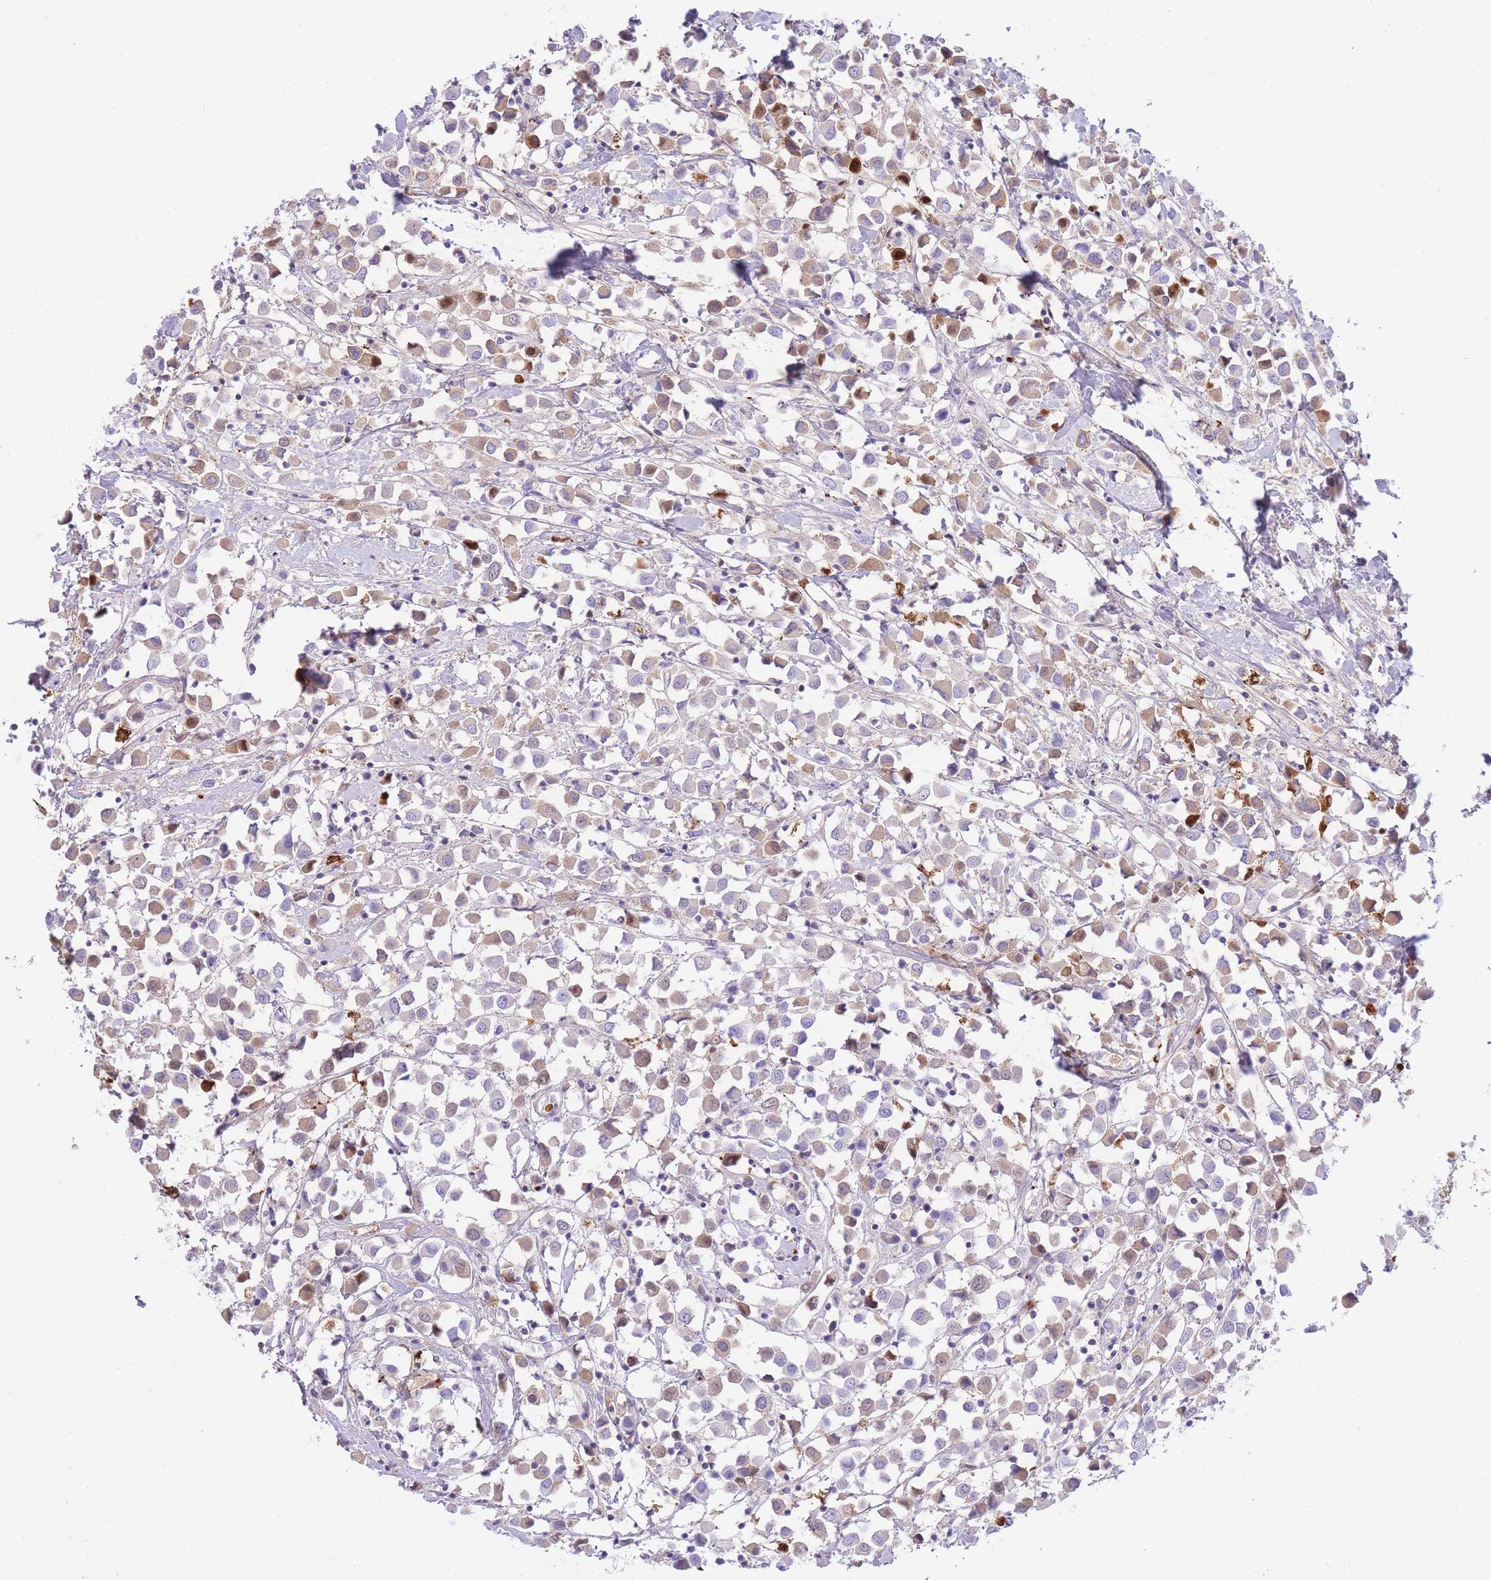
{"staining": {"intensity": "weak", "quantity": ">75%", "location": "cytoplasmic/membranous"}, "tissue": "breast cancer", "cell_type": "Tumor cells", "image_type": "cancer", "snomed": [{"axis": "morphology", "description": "Duct carcinoma"}, {"axis": "topography", "description": "Breast"}], "caption": "Immunohistochemical staining of human invasive ductal carcinoma (breast) exhibits low levels of weak cytoplasmic/membranous expression in about >75% of tumor cells.", "gene": "HRG", "patient": {"sex": "female", "age": 61}}